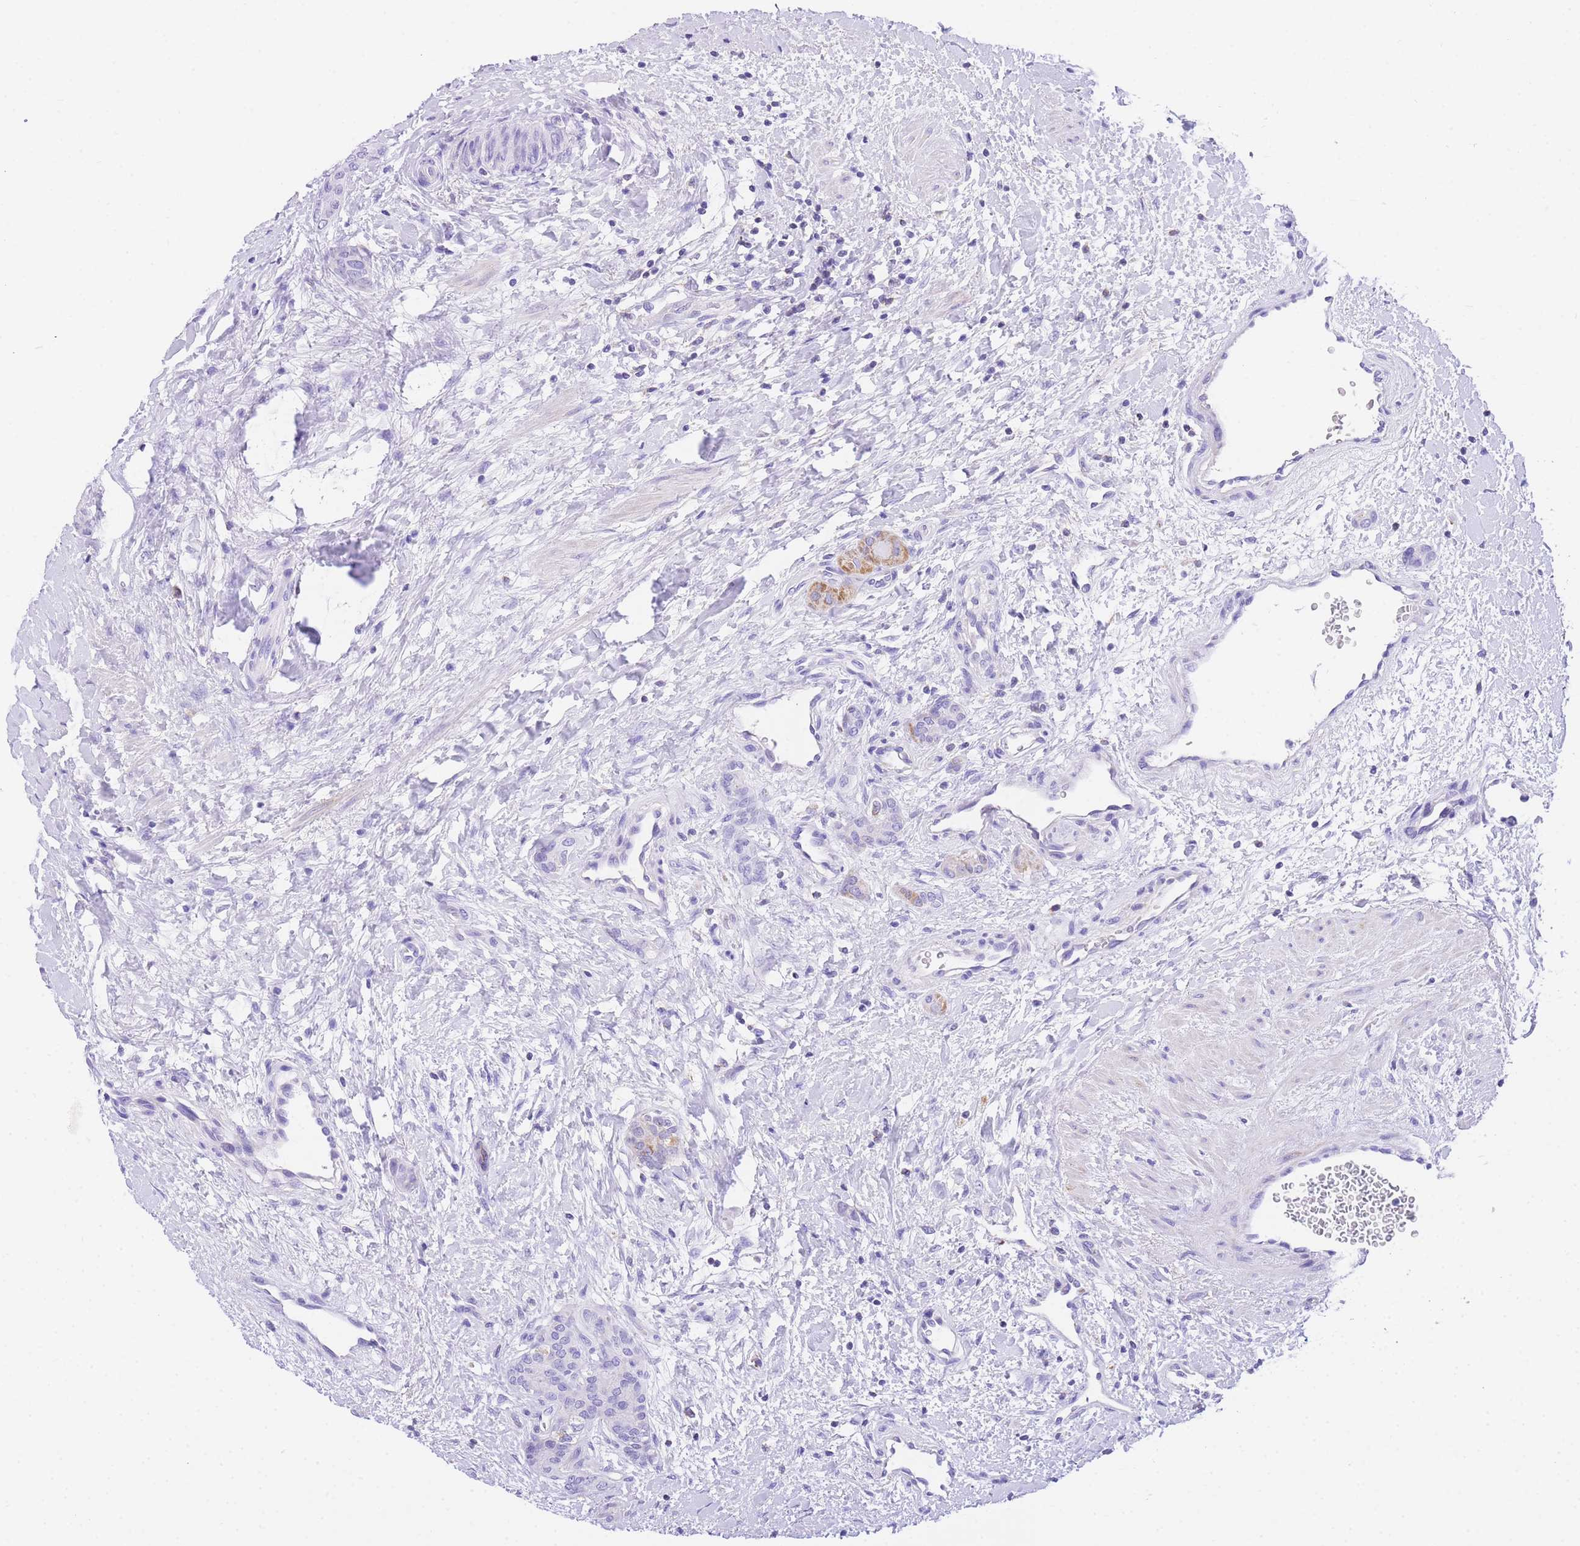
{"staining": {"intensity": "negative", "quantity": "none", "location": "none"}, "tissue": "thyroid cancer", "cell_type": "Tumor cells", "image_type": "cancer", "snomed": [{"axis": "morphology", "description": "Follicular adenoma carcinoma, NOS"}, {"axis": "topography", "description": "Thyroid gland"}], "caption": "Photomicrograph shows no significant protein expression in tumor cells of thyroid follicular adenoma carcinoma. (DAB (3,3'-diaminobenzidine) immunohistochemistry (IHC) visualized using brightfield microscopy, high magnification).", "gene": "NKD2", "patient": {"sex": "male", "age": 75}}